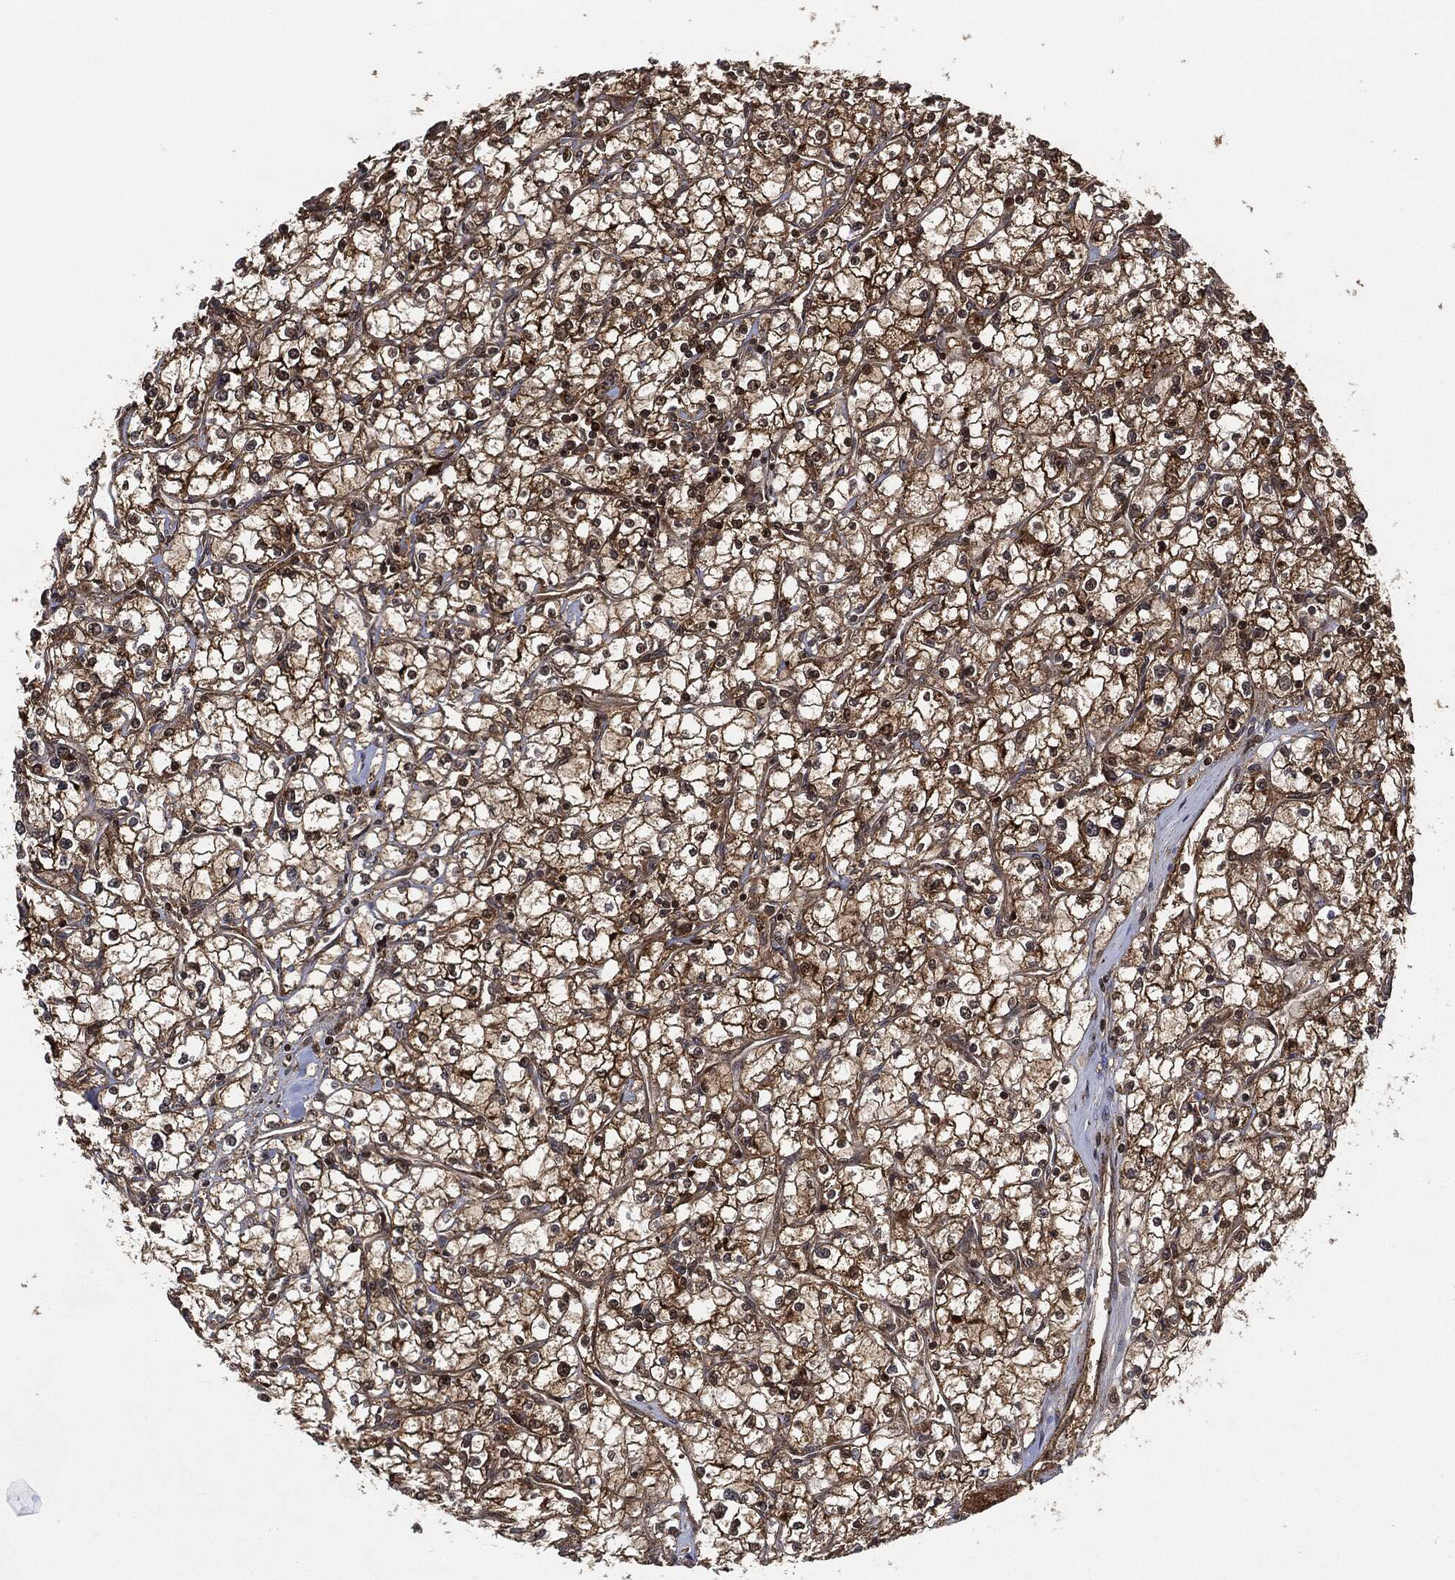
{"staining": {"intensity": "strong", "quantity": ">75%", "location": "cytoplasmic/membranous,nuclear"}, "tissue": "renal cancer", "cell_type": "Tumor cells", "image_type": "cancer", "snomed": [{"axis": "morphology", "description": "Adenocarcinoma, NOS"}, {"axis": "topography", "description": "Kidney"}], "caption": "The image demonstrates immunohistochemical staining of renal cancer (adenocarcinoma). There is strong cytoplasmic/membranous and nuclear expression is identified in about >75% of tumor cells.", "gene": "CUTA", "patient": {"sex": "male", "age": 67}}